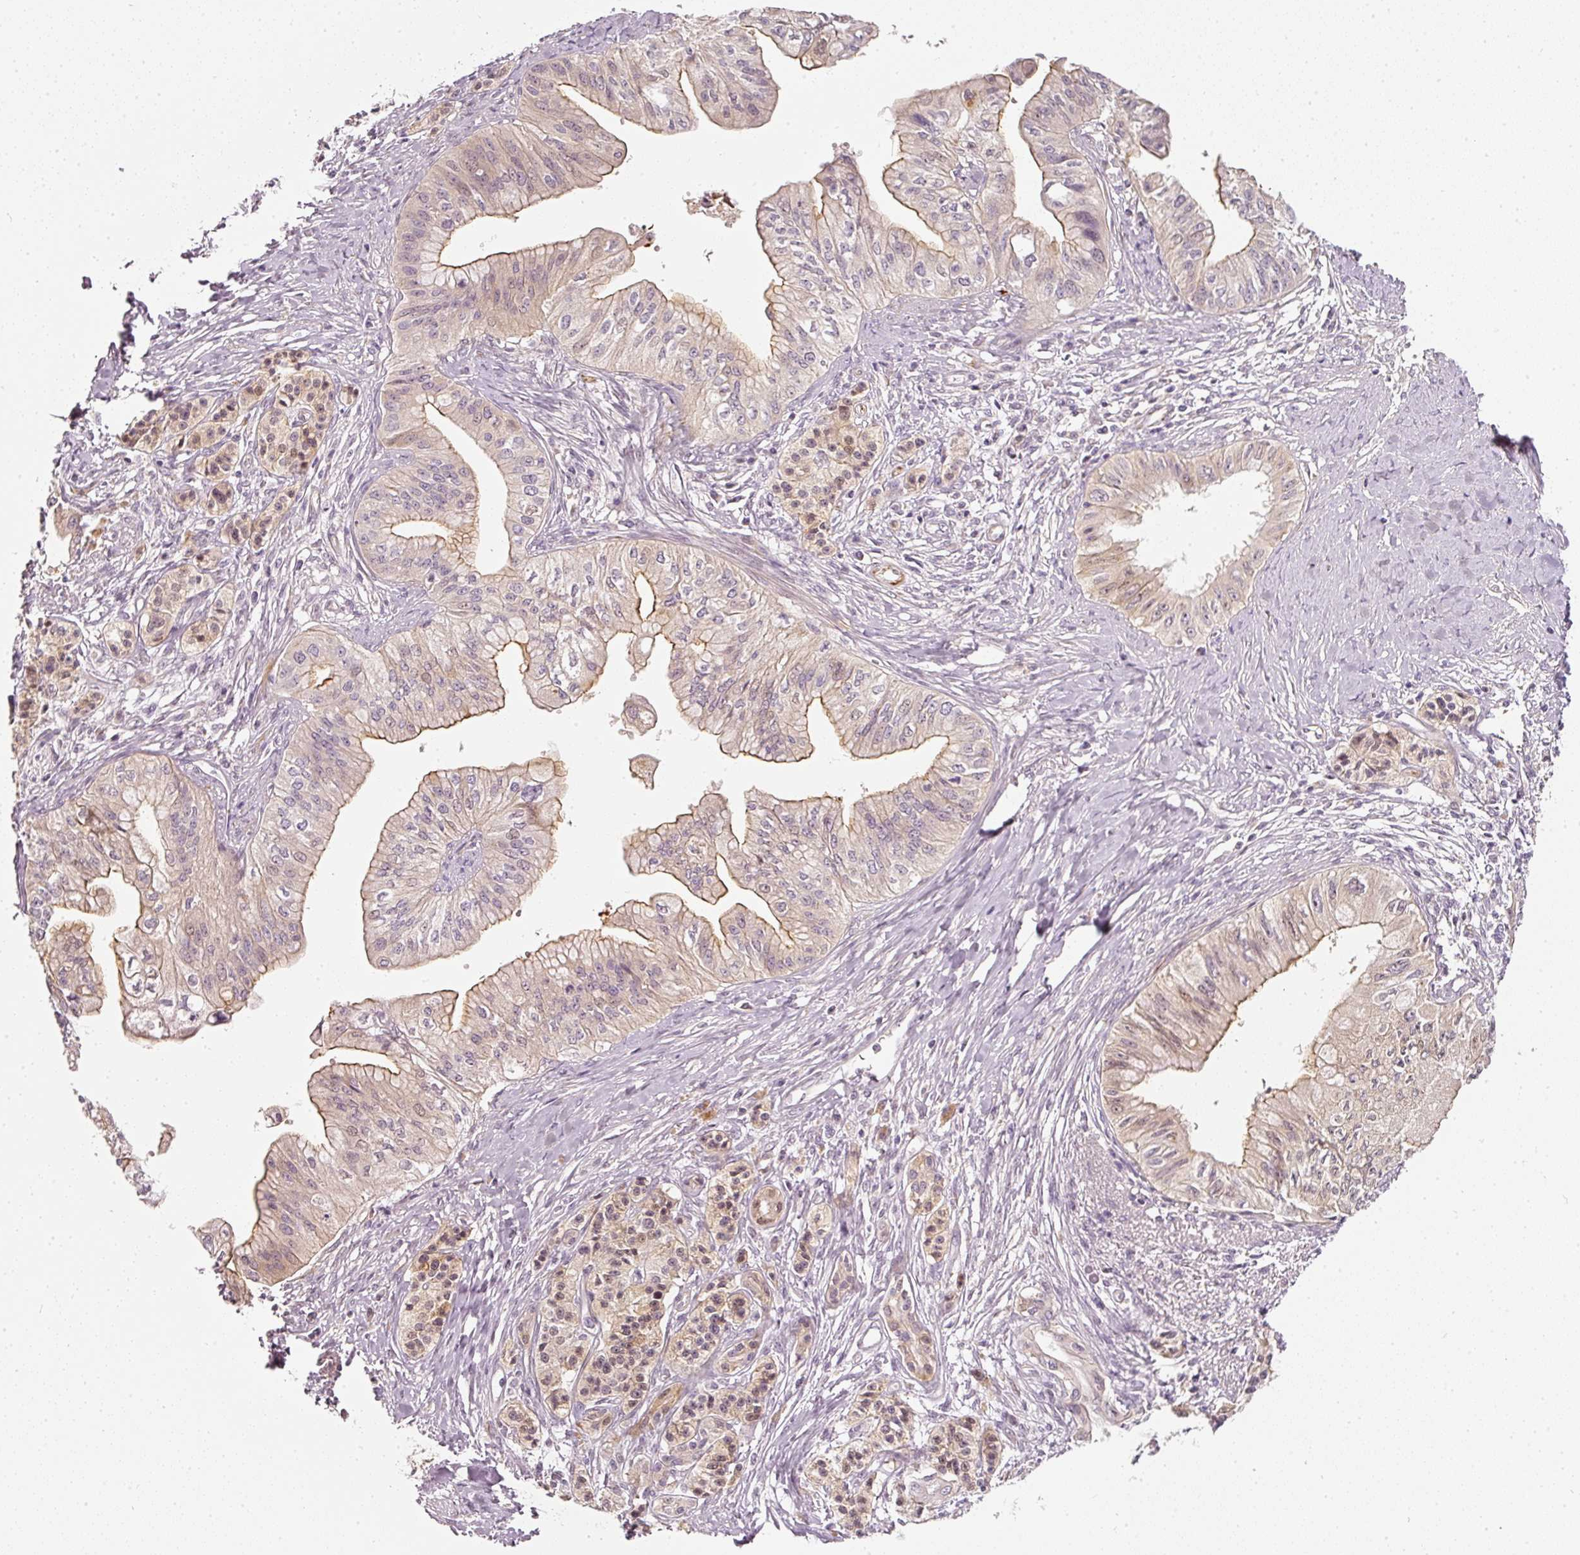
{"staining": {"intensity": "moderate", "quantity": "25%-75%", "location": "cytoplasmic/membranous,nuclear"}, "tissue": "pancreatic cancer", "cell_type": "Tumor cells", "image_type": "cancer", "snomed": [{"axis": "morphology", "description": "Adenocarcinoma, NOS"}, {"axis": "topography", "description": "Pancreas"}], "caption": "Pancreatic cancer tissue reveals moderate cytoplasmic/membranous and nuclear expression in approximately 25%-75% of tumor cells, visualized by immunohistochemistry. Nuclei are stained in blue.", "gene": "TOGARAM1", "patient": {"sex": "male", "age": 71}}